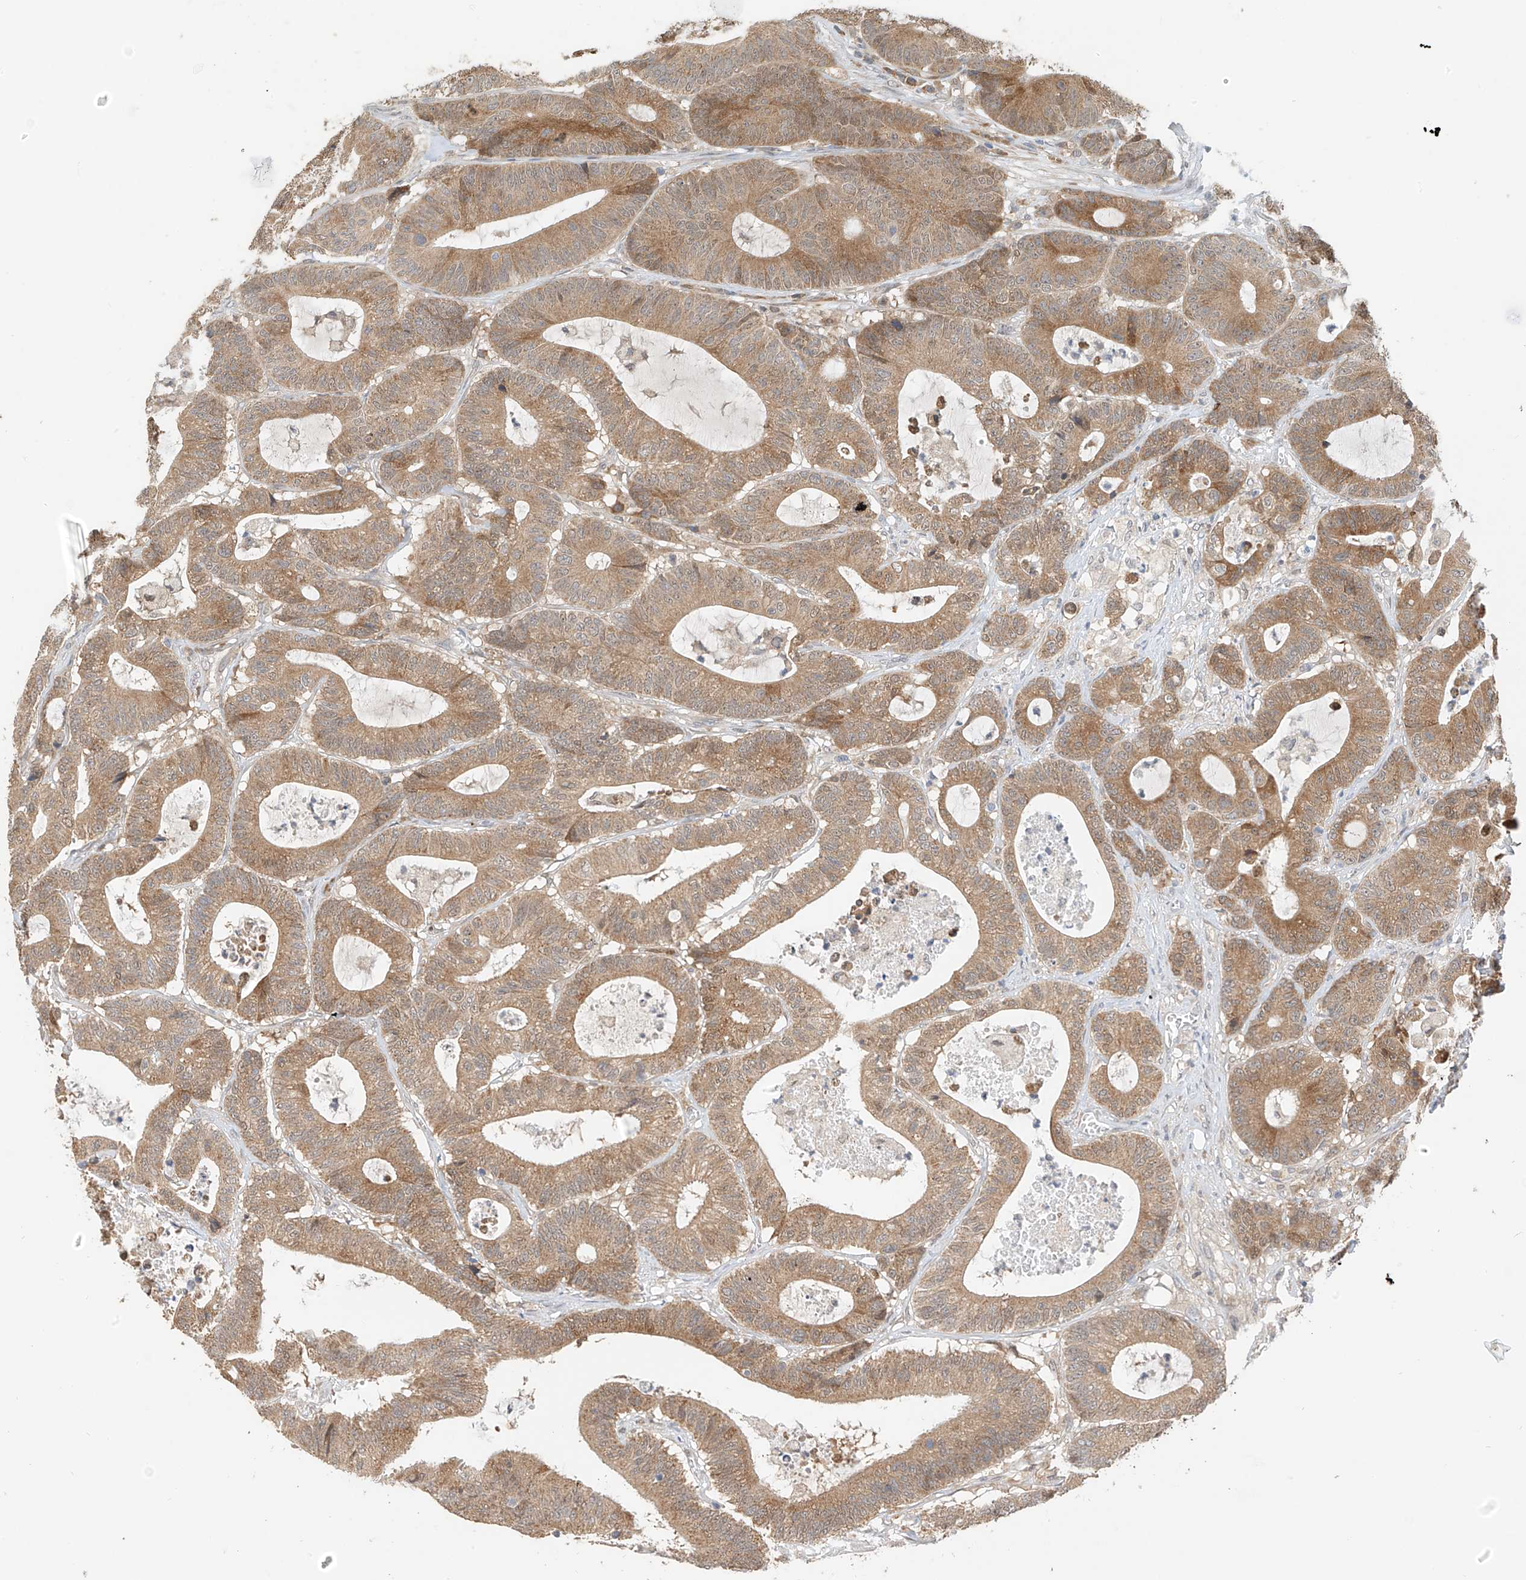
{"staining": {"intensity": "moderate", "quantity": ">75%", "location": "cytoplasmic/membranous"}, "tissue": "colorectal cancer", "cell_type": "Tumor cells", "image_type": "cancer", "snomed": [{"axis": "morphology", "description": "Adenocarcinoma, NOS"}, {"axis": "topography", "description": "Colon"}], "caption": "Protein expression by immunohistochemistry displays moderate cytoplasmic/membranous staining in about >75% of tumor cells in colorectal adenocarcinoma.", "gene": "PPA2", "patient": {"sex": "female", "age": 84}}